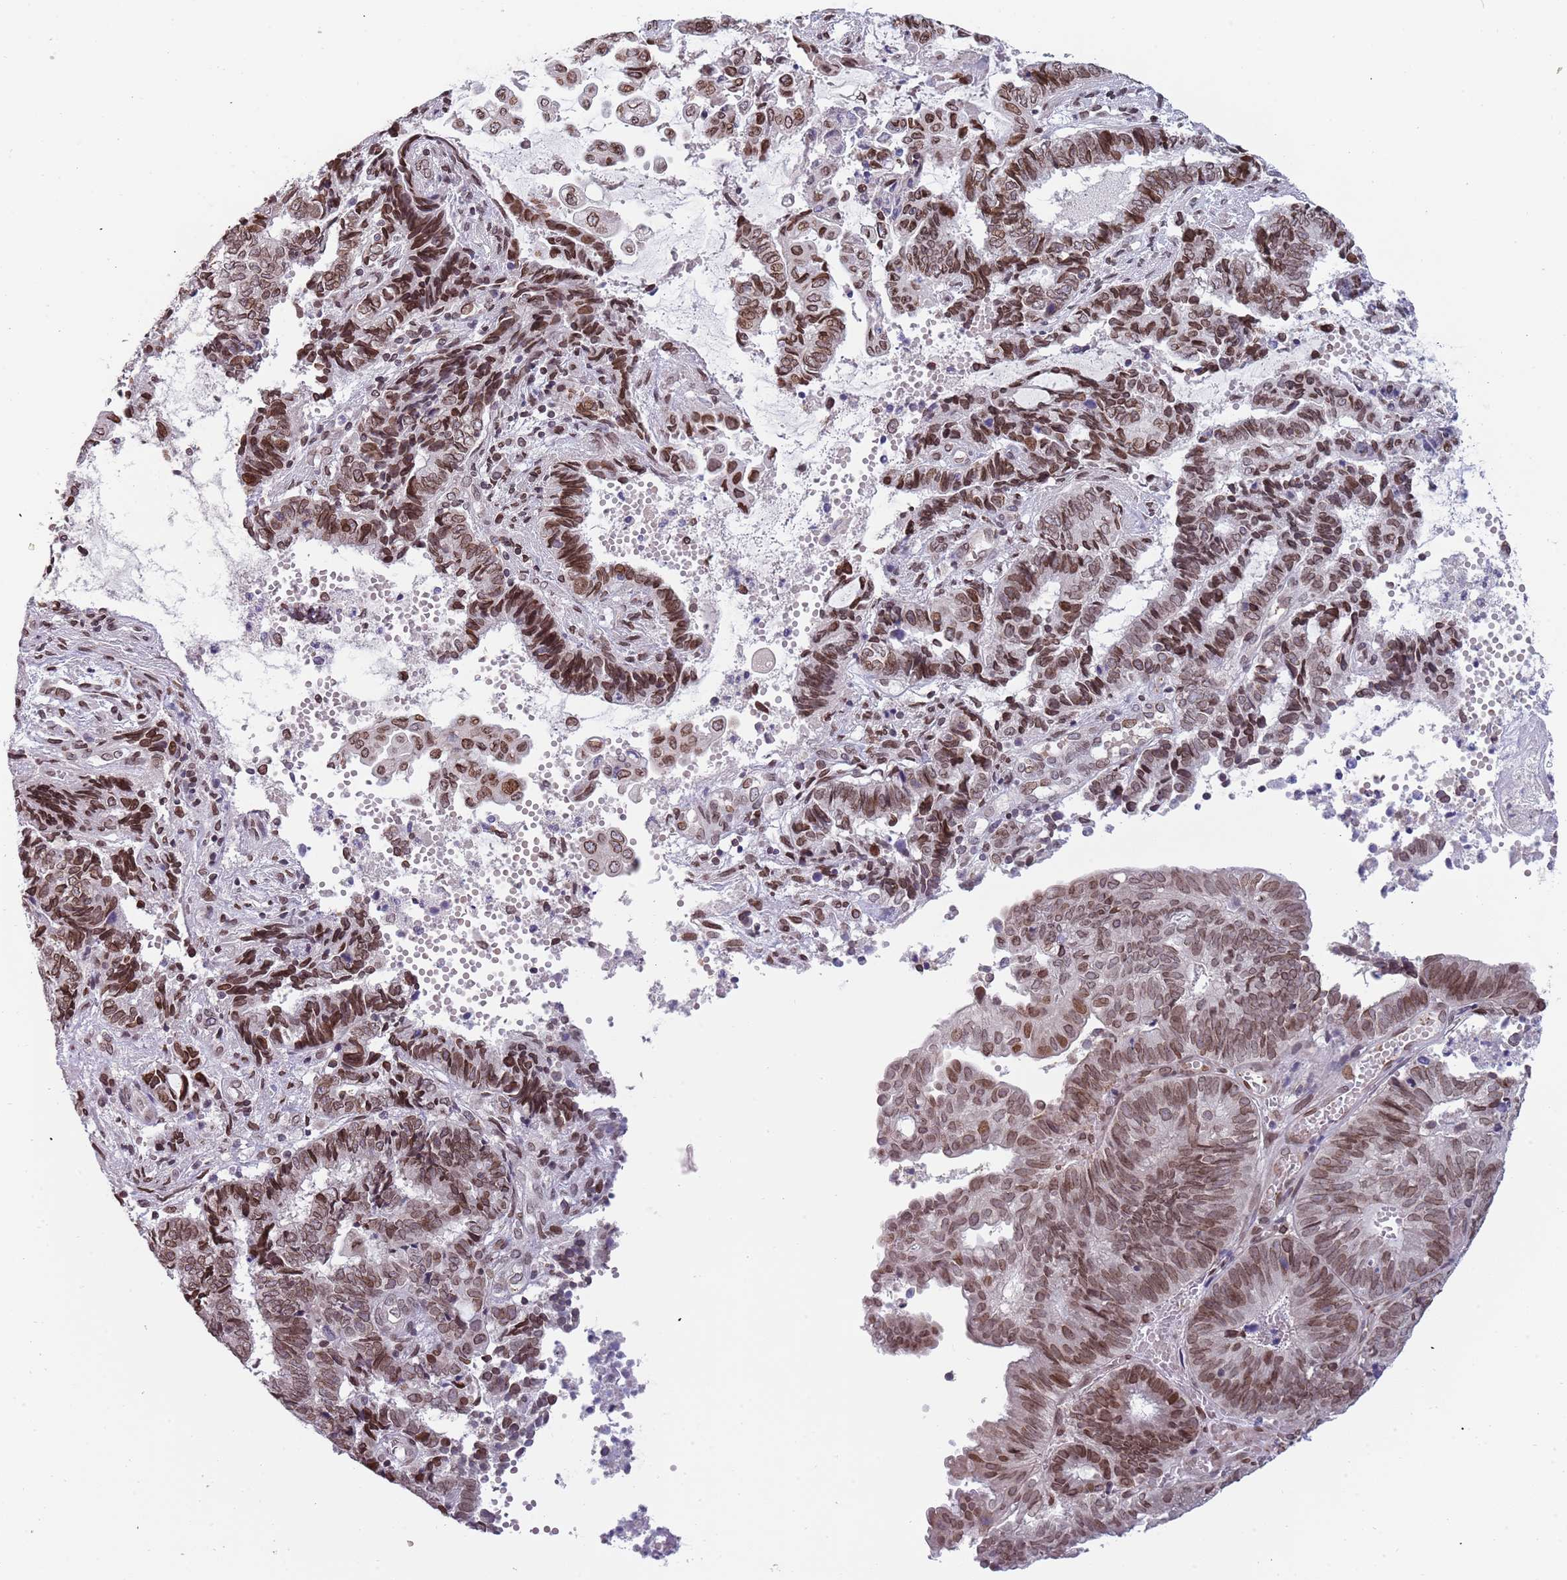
{"staining": {"intensity": "moderate", "quantity": ">75%", "location": "cytoplasmic/membranous,nuclear"}, "tissue": "endometrial cancer", "cell_type": "Tumor cells", "image_type": "cancer", "snomed": [{"axis": "morphology", "description": "Adenocarcinoma, NOS"}, {"axis": "topography", "description": "Uterus"}, {"axis": "topography", "description": "Endometrium"}], "caption": "Moderate cytoplasmic/membranous and nuclear positivity is seen in about >75% of tumor cells in endometrial cancer (adenocarcinoma). Using DAB (brown) and hematoxylin (blue) stains, captured at high magnification using brightfield microscopy.", "gene": "KLHDC2", "patient": {"sex": "female", "age": 70}}